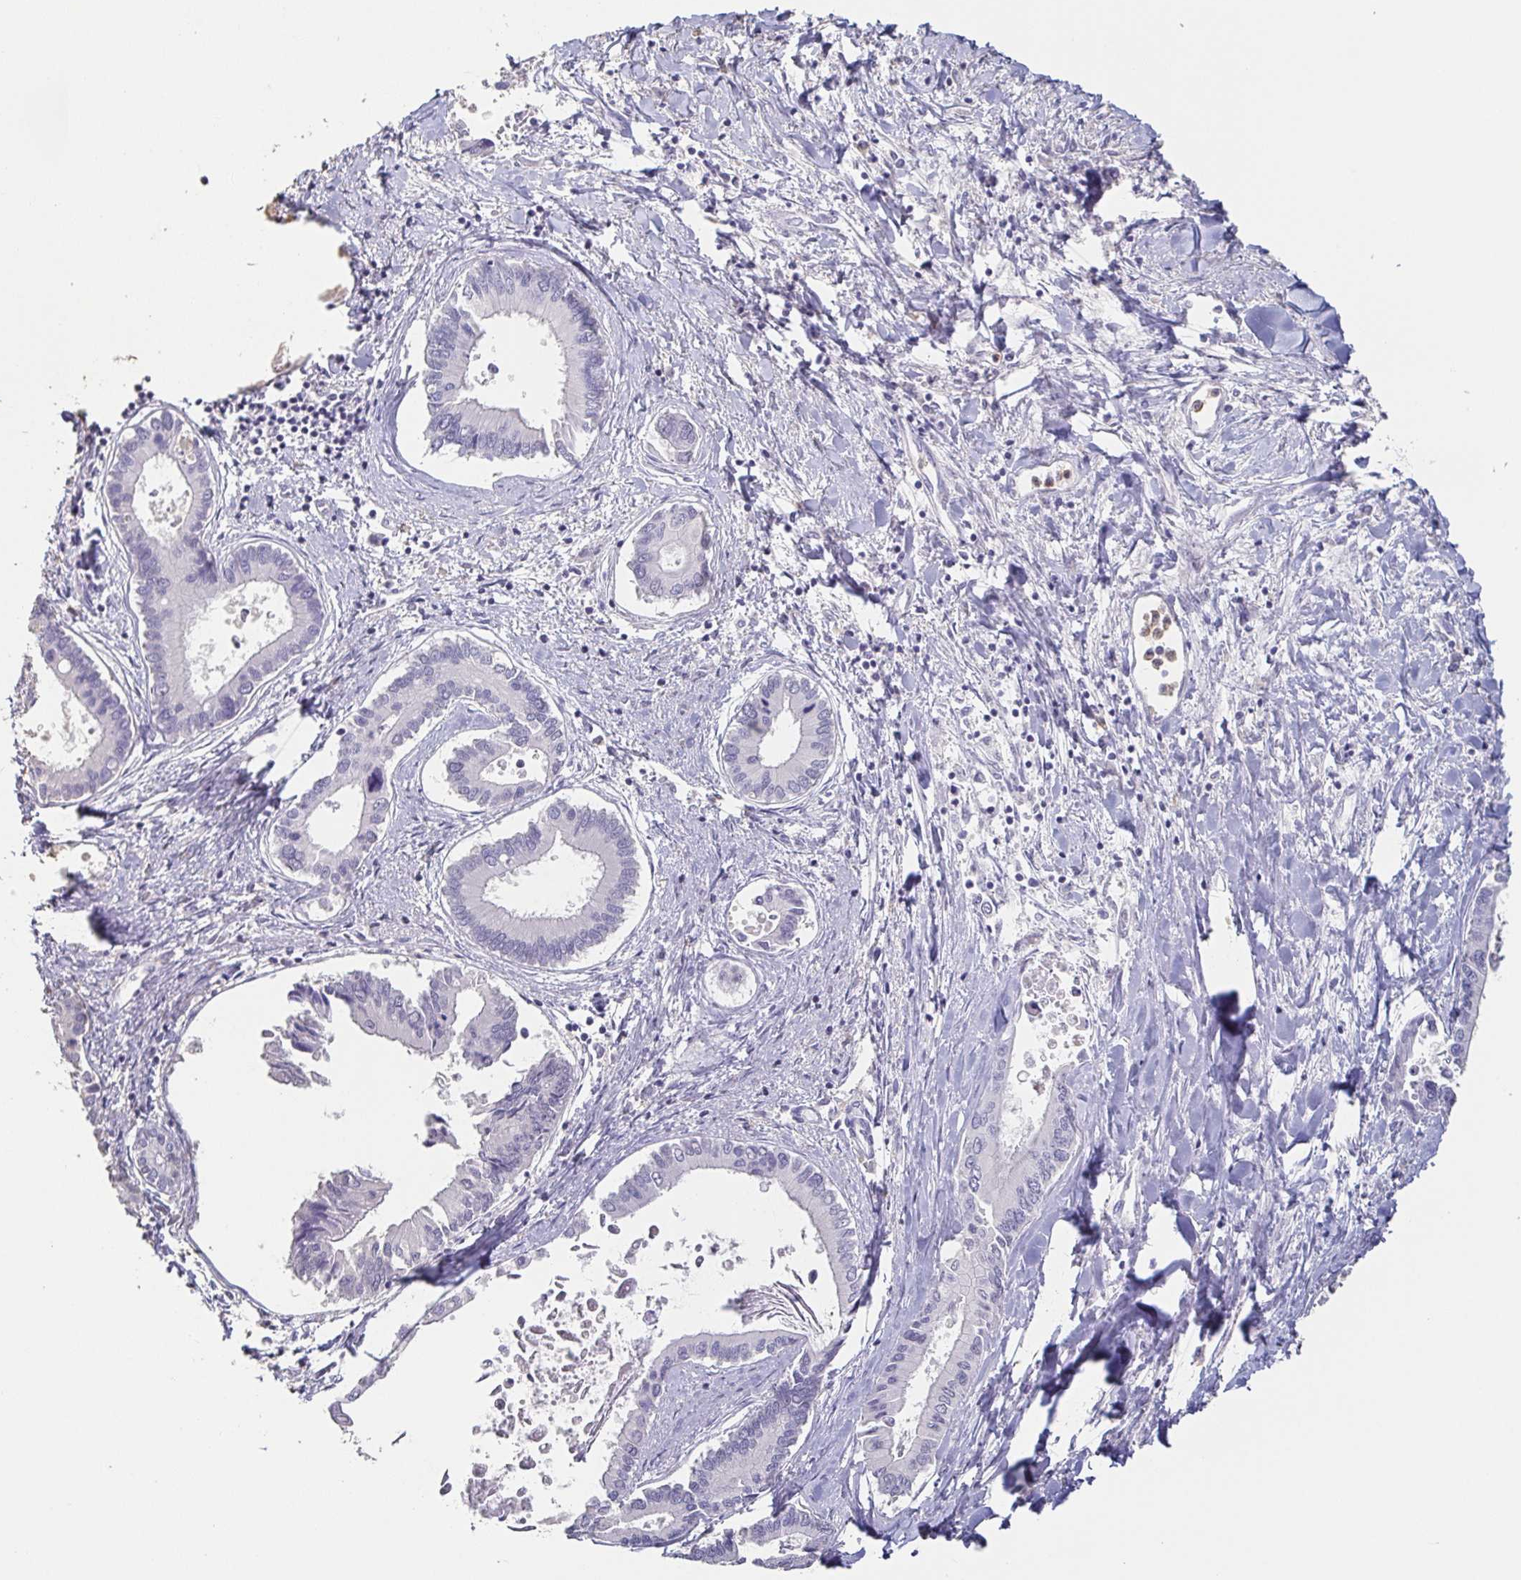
{"staining": {"intensity": "negative", "quantity": "none", "location": "none"}, "tissue": "liver cancer", "cell_type": "Tumor cells", "image_type": "cancer", "snomed": [{"axis": "morphology", "description": "Cholangiocarcinoma"}, {"axis": "topography", "description": "Liver"}], "caption": "Immunohistochemistry histopathology image of neoplastic tissue: human liver cancer (cholangiocarcinoma) stained with DAB displays no significant protein expression in tumor cells.", "gene": "BPIFA2", "patient": {"sex": "male", "age": 66}}